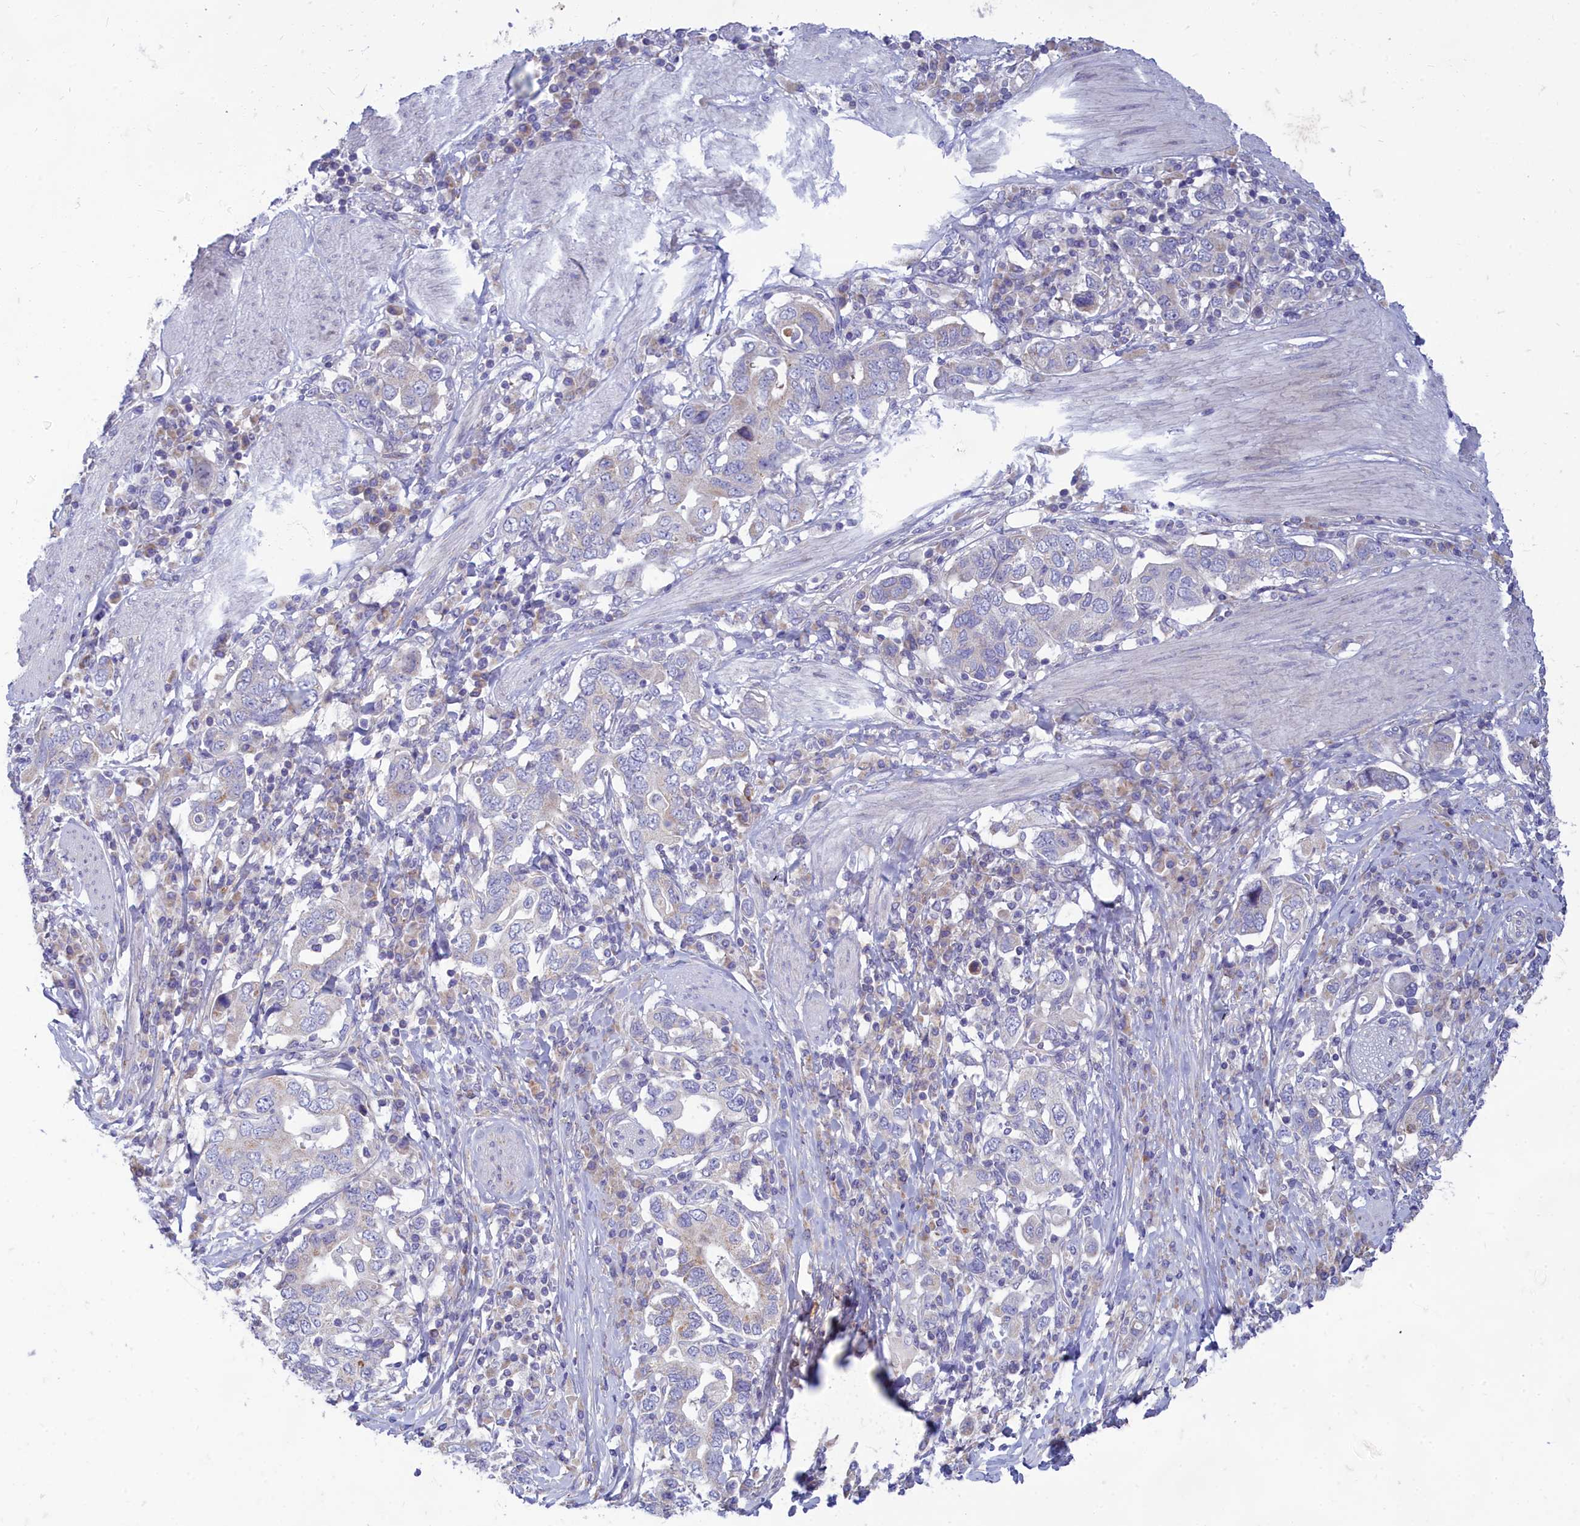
{"staining": {"intensity": "negative", "quantity": "none", "location": "none"}, "tissue": "stomach cancer", "cell_type": "Tumor cells", "image_type": "cancer", "snomed": [{"axis": "morphology", "description": "Adenocarcinoma, NOS"}, {"axis": "topography", "description": "Stomach, upper"}, {"axis": "topography", "description": "Stomach"}], "caption": "Tumor cells are negative for protein expression in human stomach cancer.", "gene": "TMEM30B", "patient": {"sex": "male", "age": 62}}